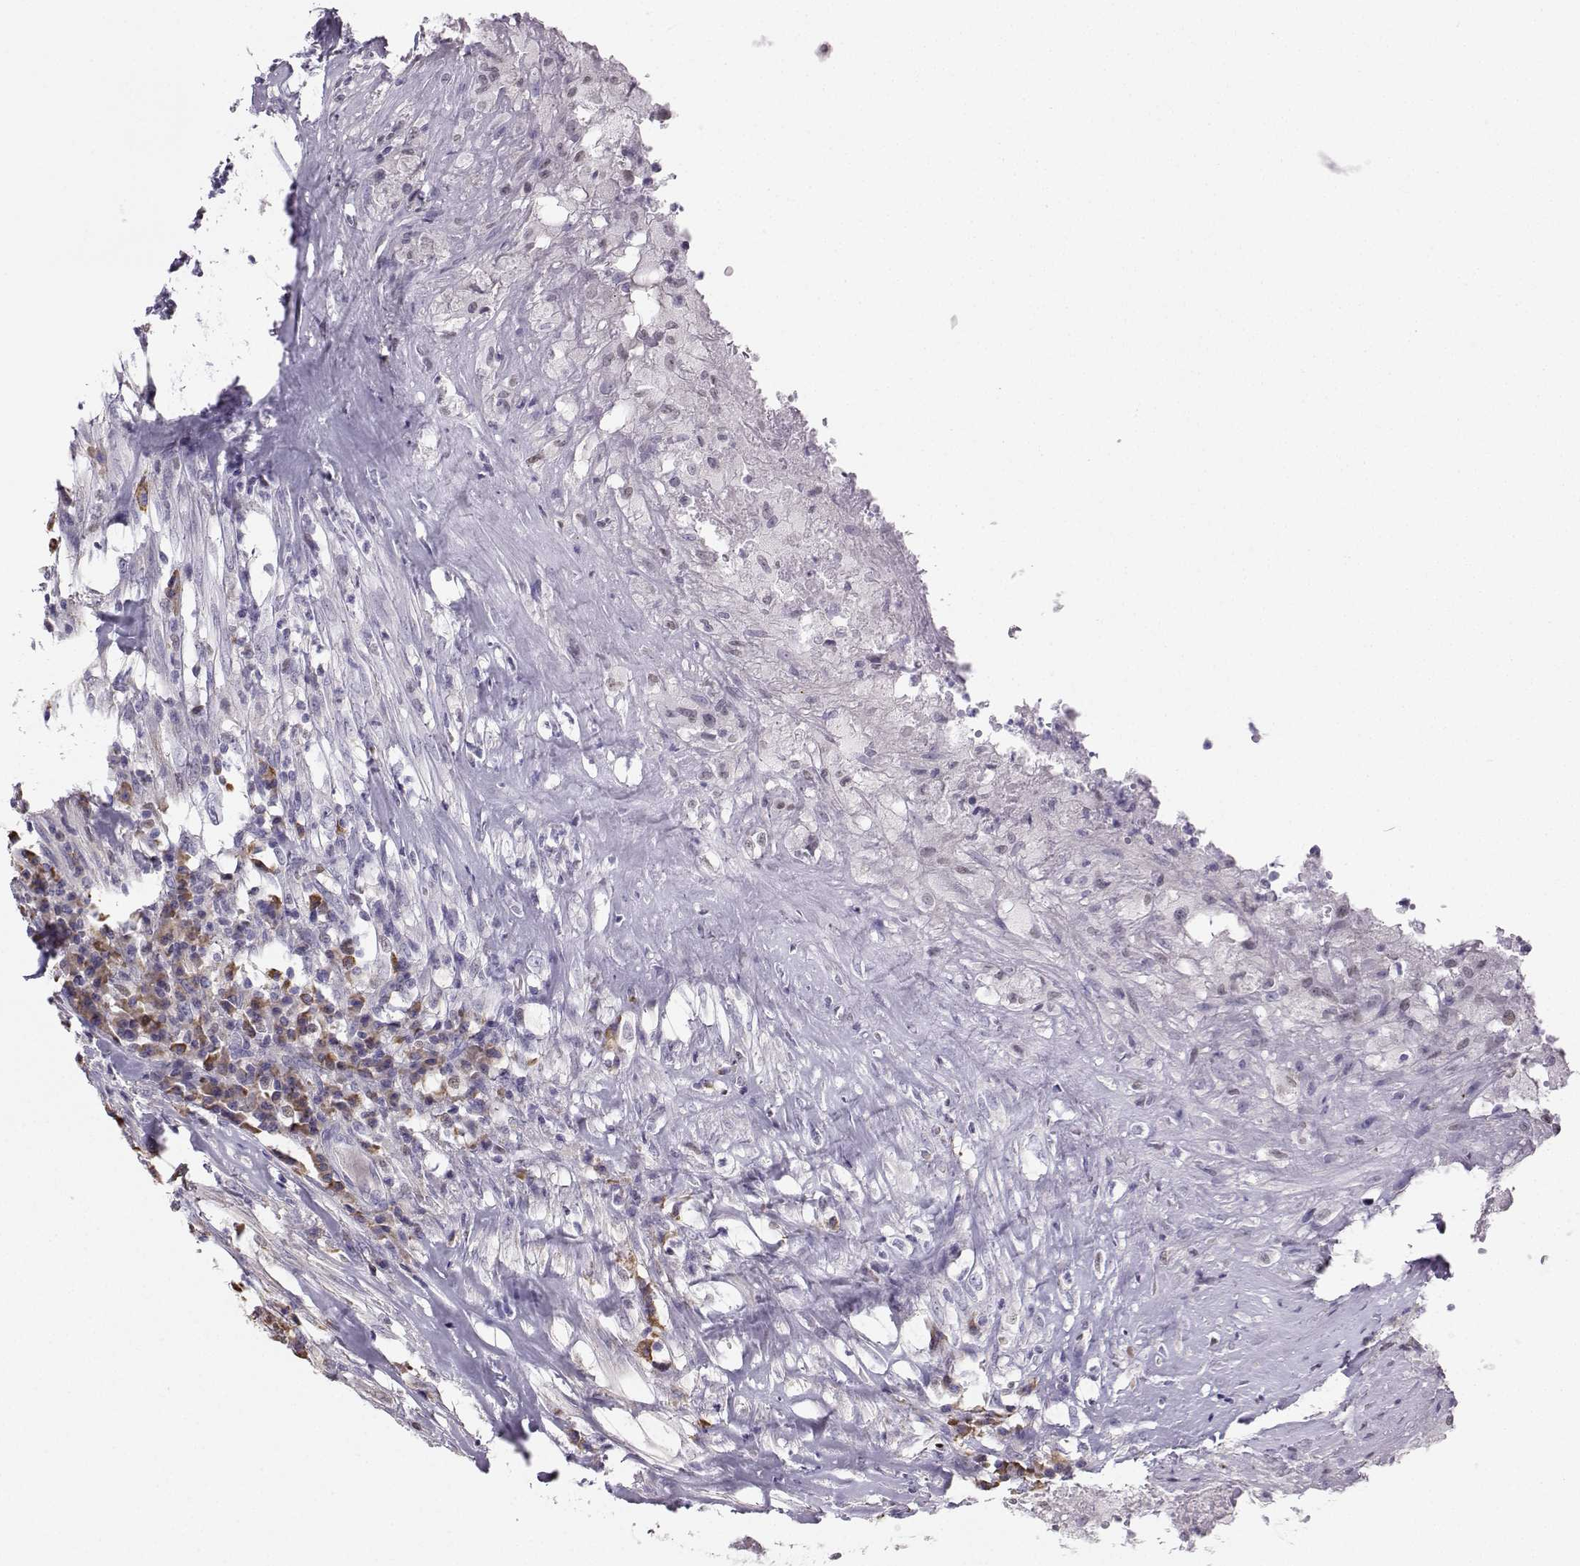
{"staining": {"intensity": "negative", "quantity": "none", "location": "none"}, "tissue": "testis cancer", "cell_type": "Tumor cells", "image_type": "cancer", "snomed": [{"axis": "morphology", "description": "Necrosis, NOS"}, {"axis": "morphology", "description": "Carcinoma, Embryonal, NOS"}, {"axis": "topography", "description": "Testis"}], "caption": "A high-resolution photomicrograph shows IHC staining of testis cancer, which shows no significant expression in tumor cells.", "gene": "DCLK3", "patient": {"sex": "male", "age": 19}}